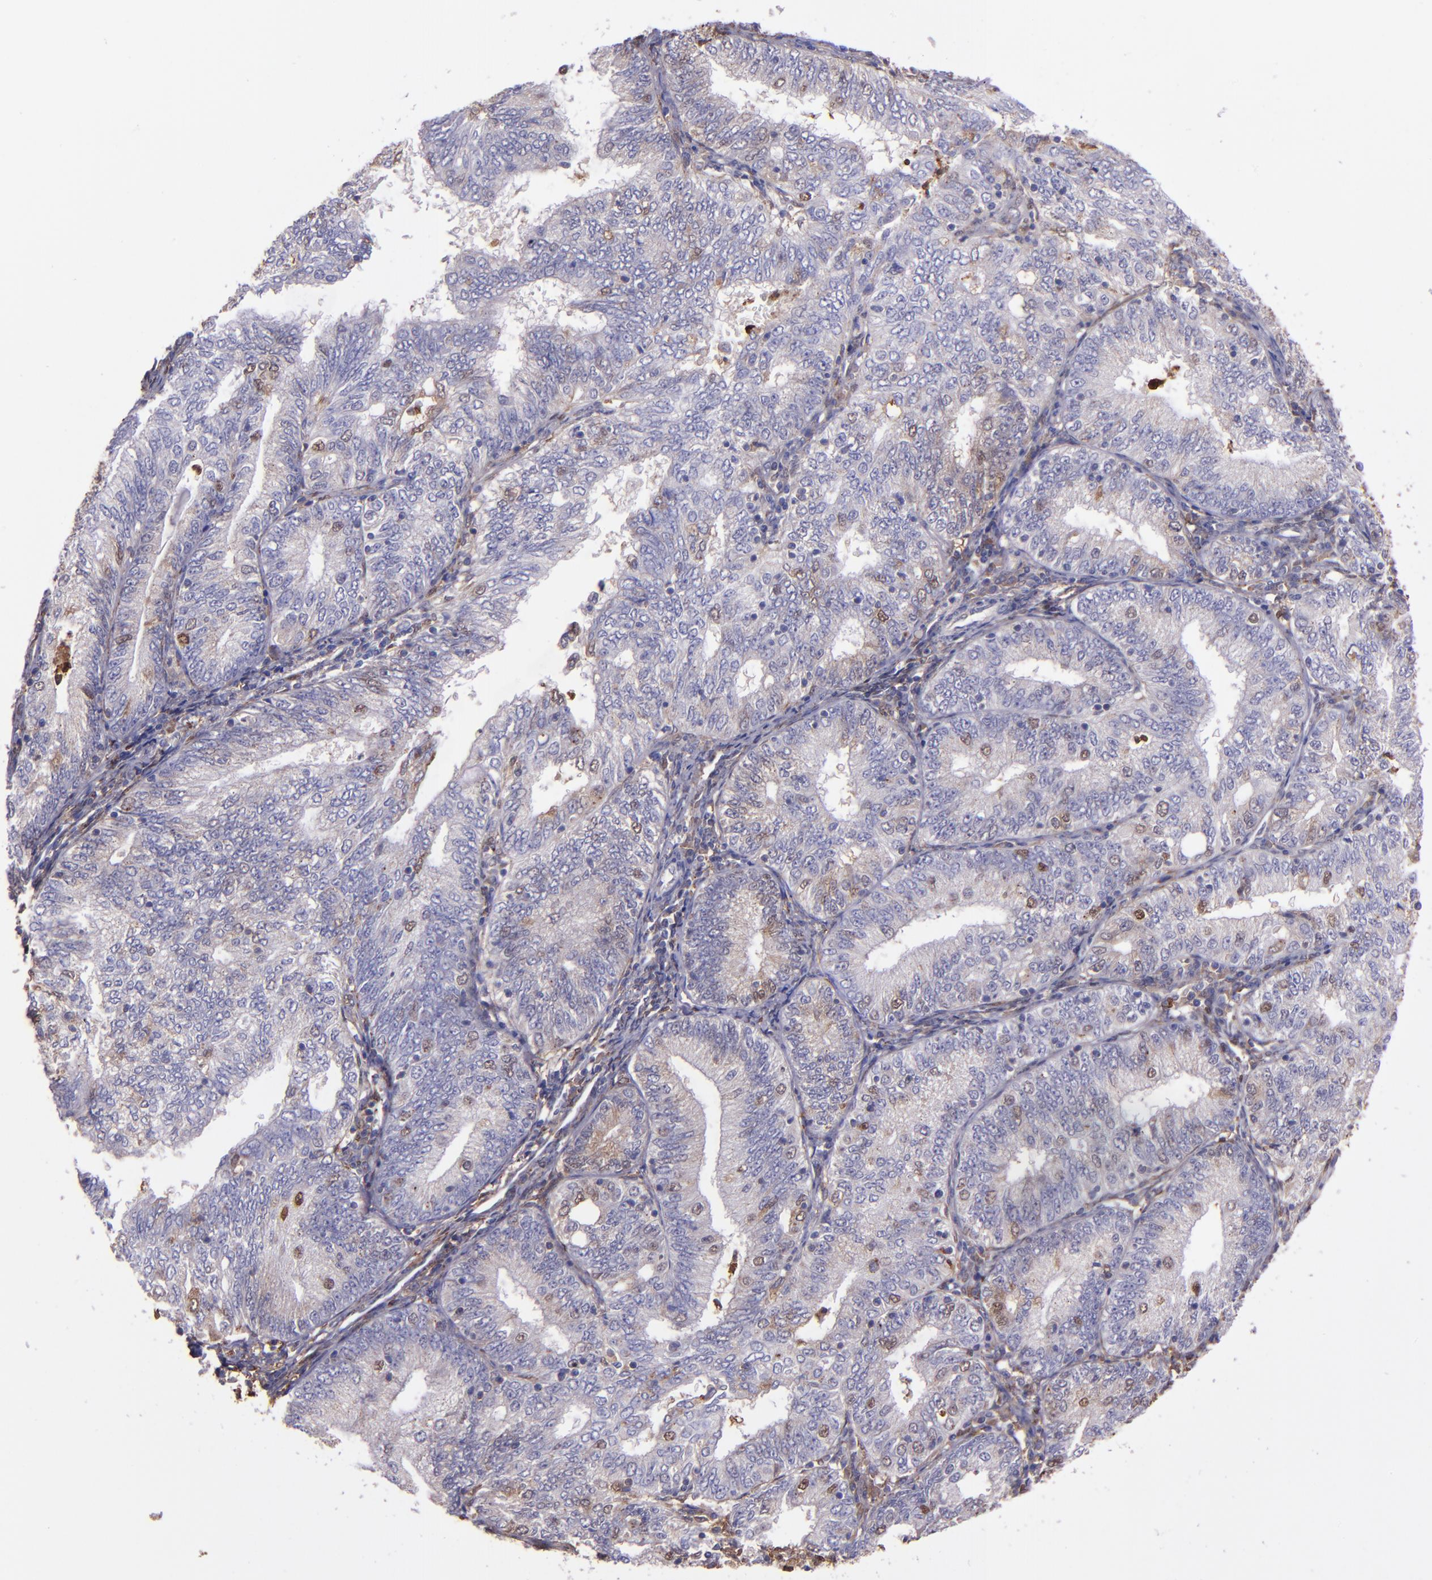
{"staining": {"intensity": "weak", "quantity": "<25%", "location": "cytoplasmic/membranous,nuclear"}, "tissue": "endometrial cancer", "cell_type": "Tumor cells", "image_type": "cancer", "snomed": [{"axis": "morphology", "description": "Adenocarcinoma, NOS"}, {"axis": "topography", "description": "Endometrium"}], "caption": "Immunohistochemistry photomicrograph of human endometrial cancer (adenocarcinoma) stained for a protein (brown), which reveals no expression in tumor cells.", "gene": "WASHC1", "patient": {"sex": "female", "age": 69}}